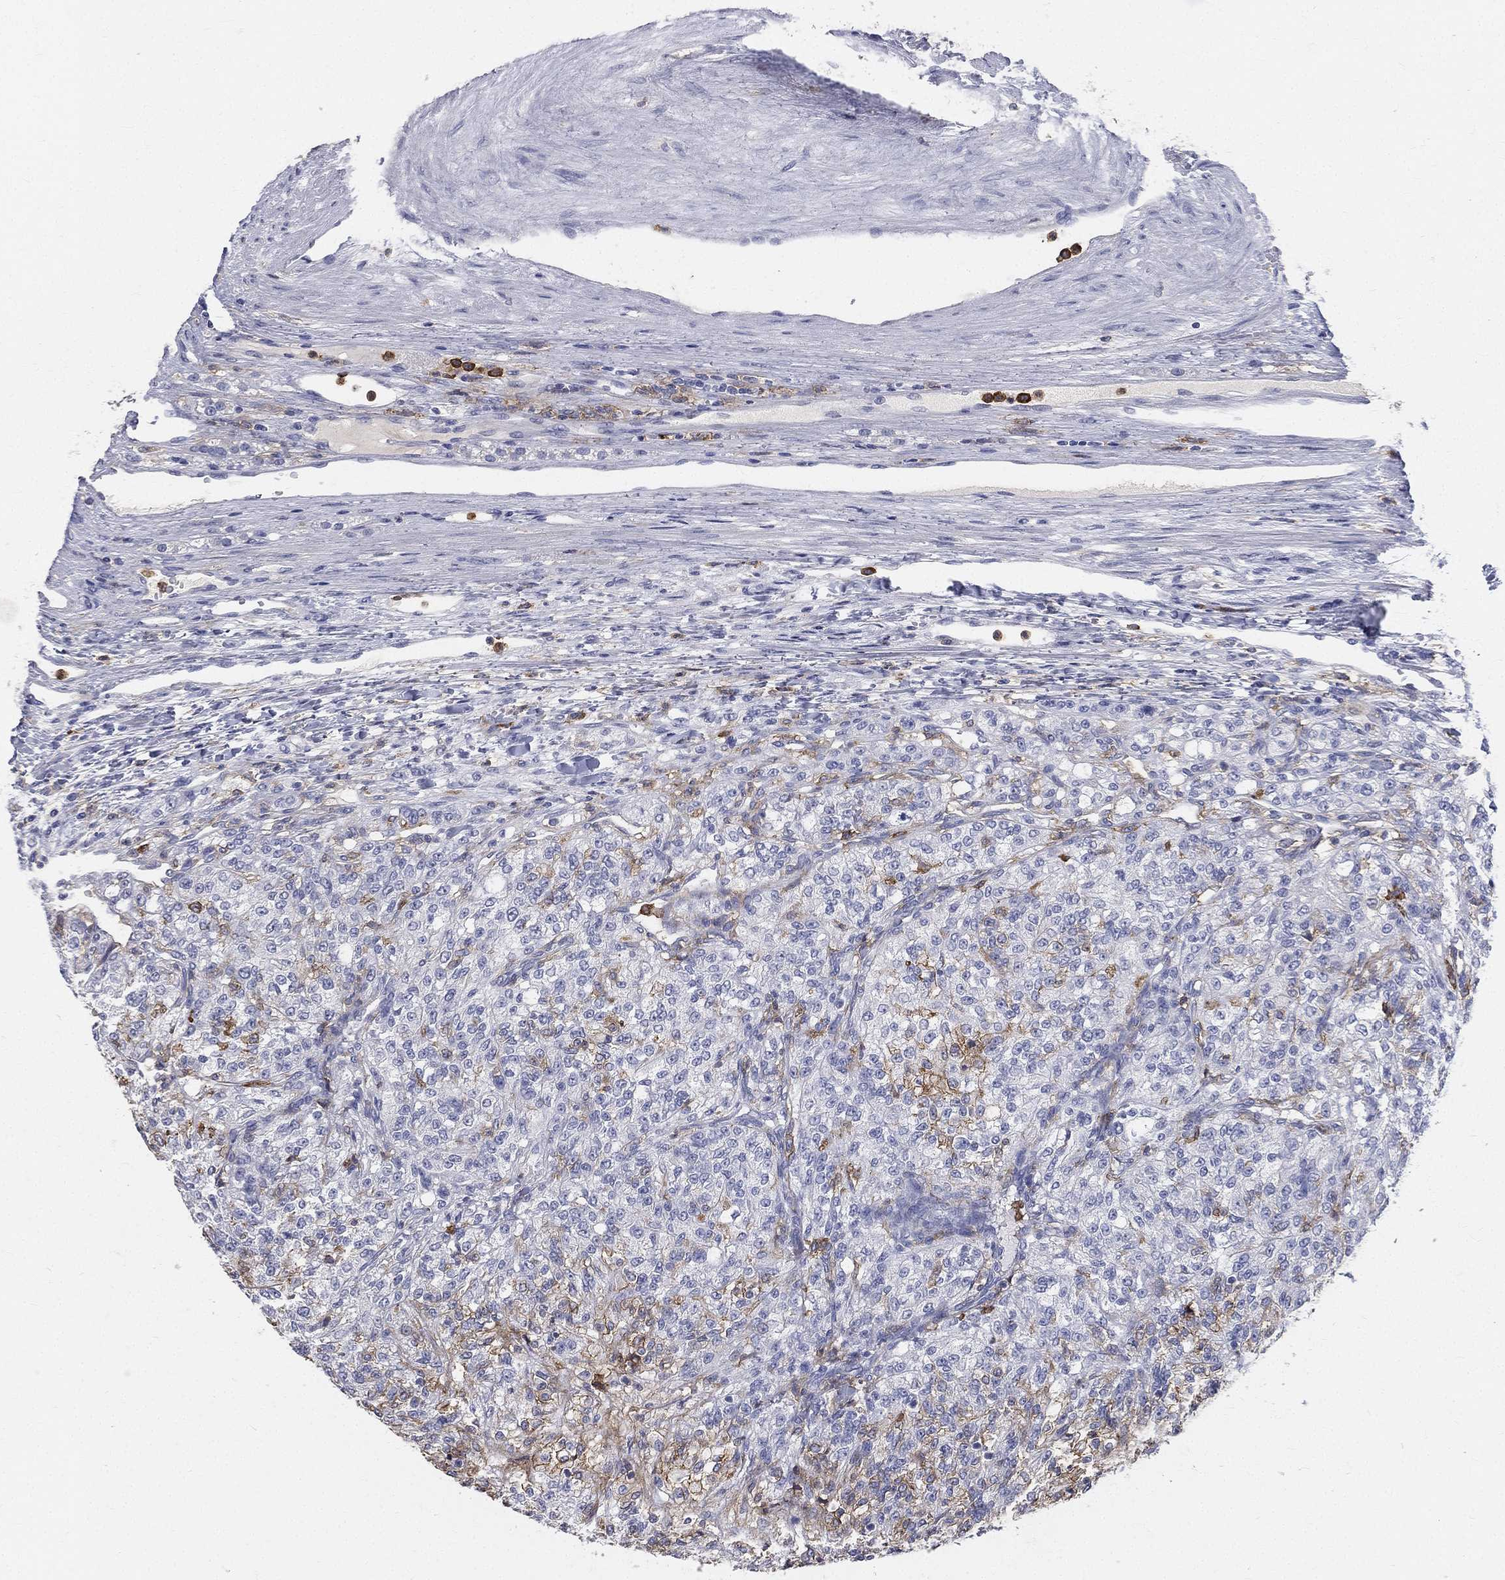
{"staining": {"intensity": "negative", "quantity": "none", "location": "none"}, "tissue": "renal cancer", "cell_type": "Tumor cells", "image_type": "cancer", "snomed": [{"axis": "morphology", "description": "Adenocarcinoma, NOS"}, {"axis": "topography", "description": "Kidney"}], "caption": "Immunohistochemistry image of neoplastic tissue: human renal cancer (adenocarcinoma) stained with DAB demonstrates no significant protein staining in tumor cells. The staining was performed using DAB (3,3'-diaminobenzidine) to visualize the protein expression in brown, while the nuclei were stained in blue with hematoxylin (Magnification: 20x).", "gene": "CD33", "patient": {"sex": "female", "age": 63}}